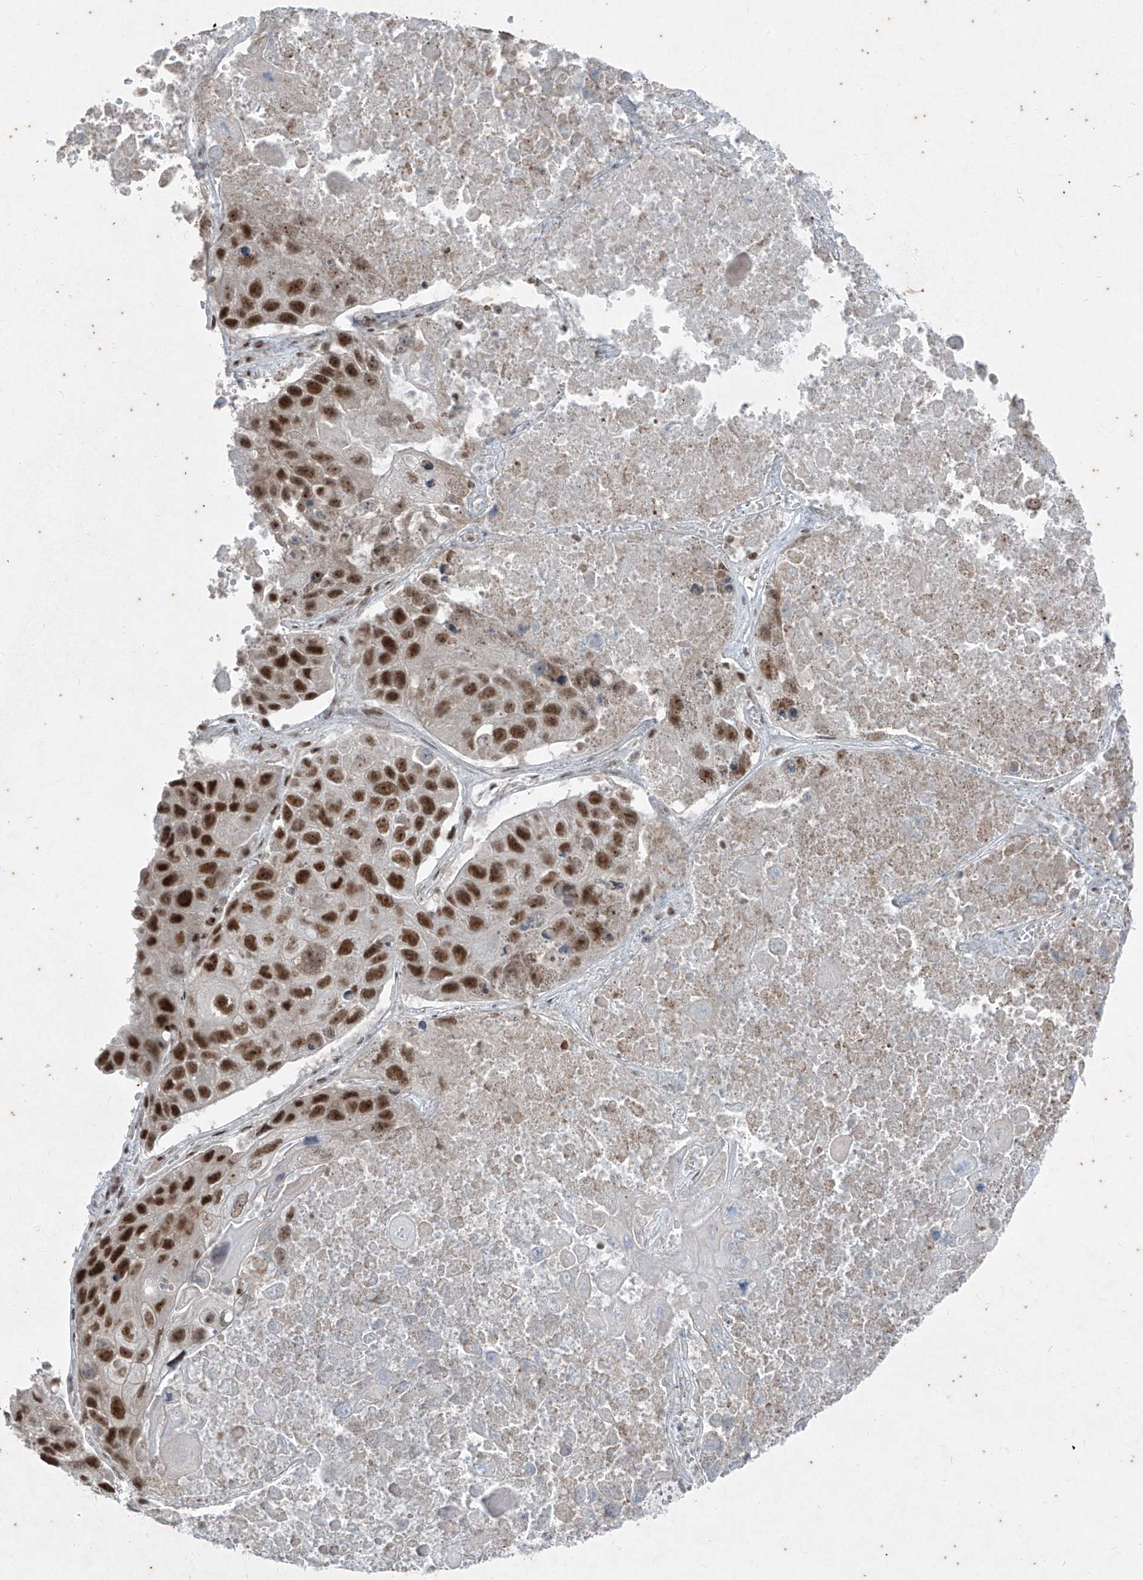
{"staining": {"intensity": "strong", "quantity": ">75%", "location": "nuclear"}, "tissue": "lung cancer", "cell_type": "Tumor cells", "image_type": "cancer", "snomed": [{"axis": "morphology", "description": "Squamous cell carcinoma, NOS"}, {"axis": "topography", "description": "Lung"}], "caption": "Lung squamous cell carcinoma was stained to show a protein in brown. There is high levels of strong nuclear positivity in approximately >75% of tumor cells.", "gene": "ZNF354B", "patient": {"sex": "male", "age": 61}}